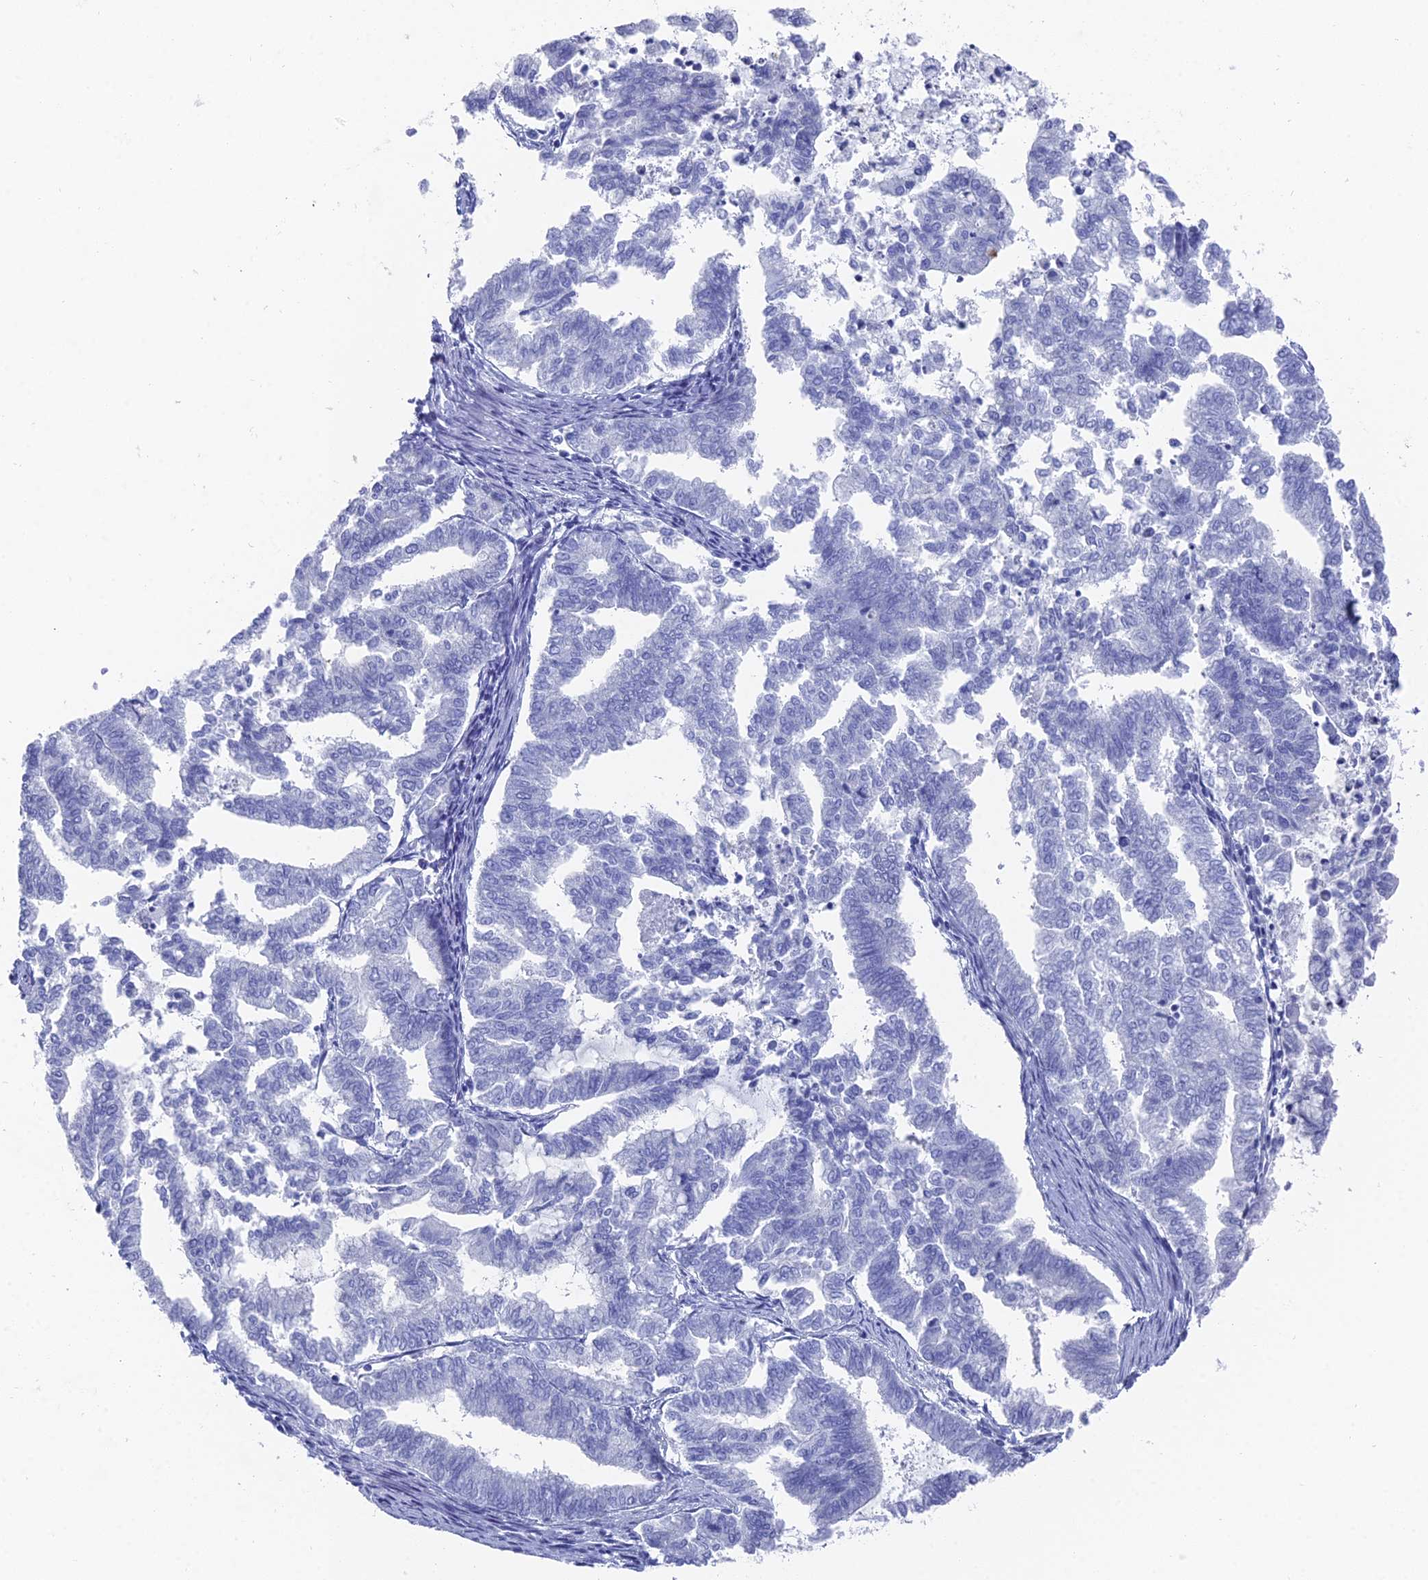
{"staining": {"intensity": "negative", "quantity": "none", "location": "none"}, "tissue": "endometrial cancer", "cell_type": "Tumor cells", "image_type": "cancer", "snomed": [{"axis": "morphology", "description": "Adenocarcinoma, NOS"}, {"axis": "topography", "description": "Endometrium"}], "caption": "DAB immunohistochemical staining of endometrial cancer displays no significant expression in tumor cells.", "gene": "ENPP3", "patient": {"sex": "female", "age": 79}}